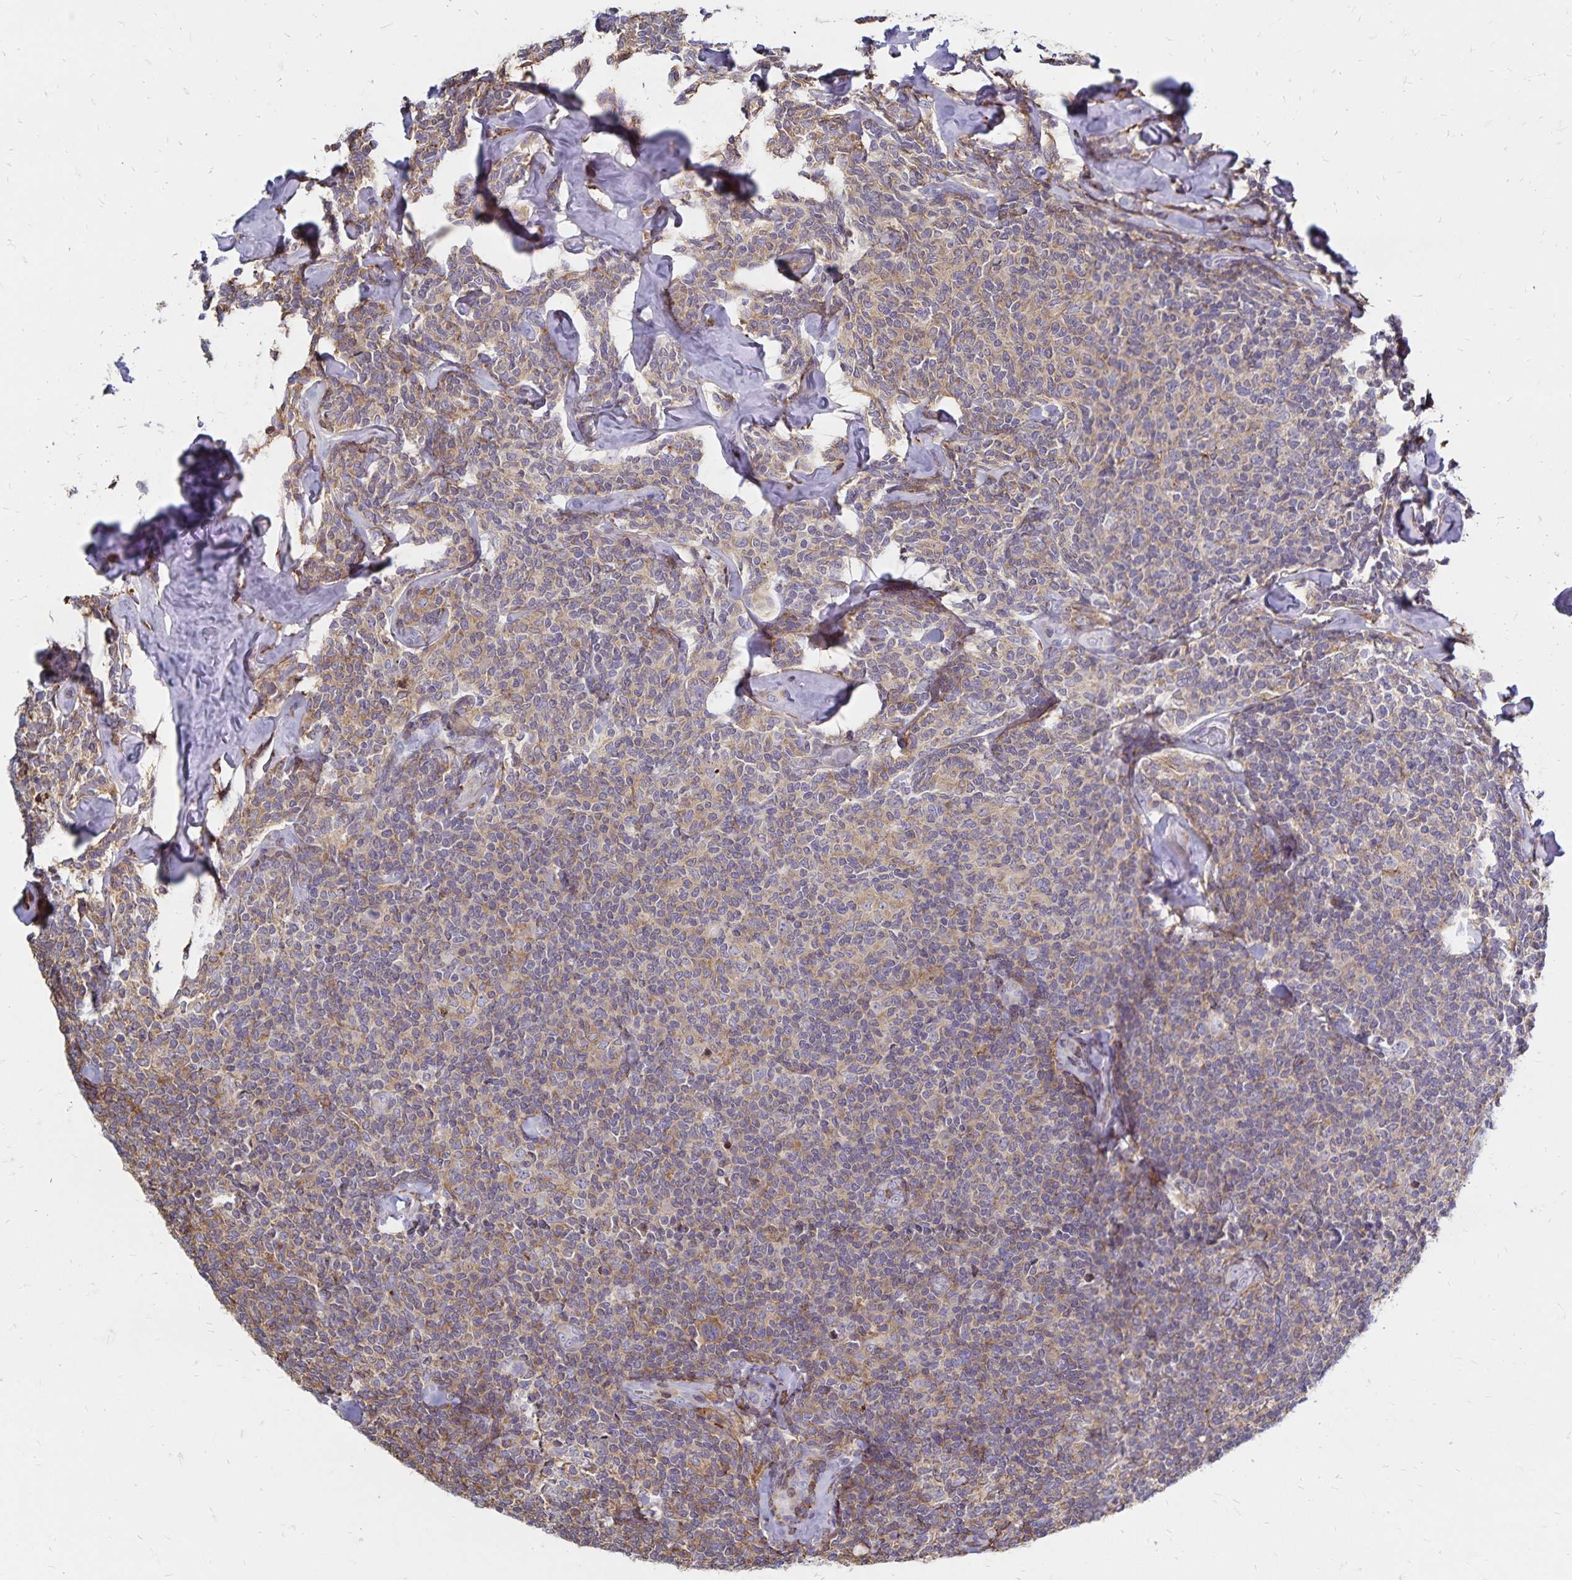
{"staining": {"intensity": "moderate", "quantity": ">75%", "location": "cytoplasmic/membranous"}, "tissue": "lymphoma", "cell_type": "Tumor cells", "image_type": "cancer", "snomed": [{"axis": "morphology", "description": "Malignant lymphoma, non-Hodgkin's type, Low grade"}, {"axis": "topography", "description": "Lymph node"}], "caption": "This histopathology image exhibits immunohistochemistry staining of human lymphoma, with medium moderate cytoplasmic/membranous staining in about >75% of tumor cells.", "gene": "NAGPA", "patient": {"sex": "female", "age": 56}}